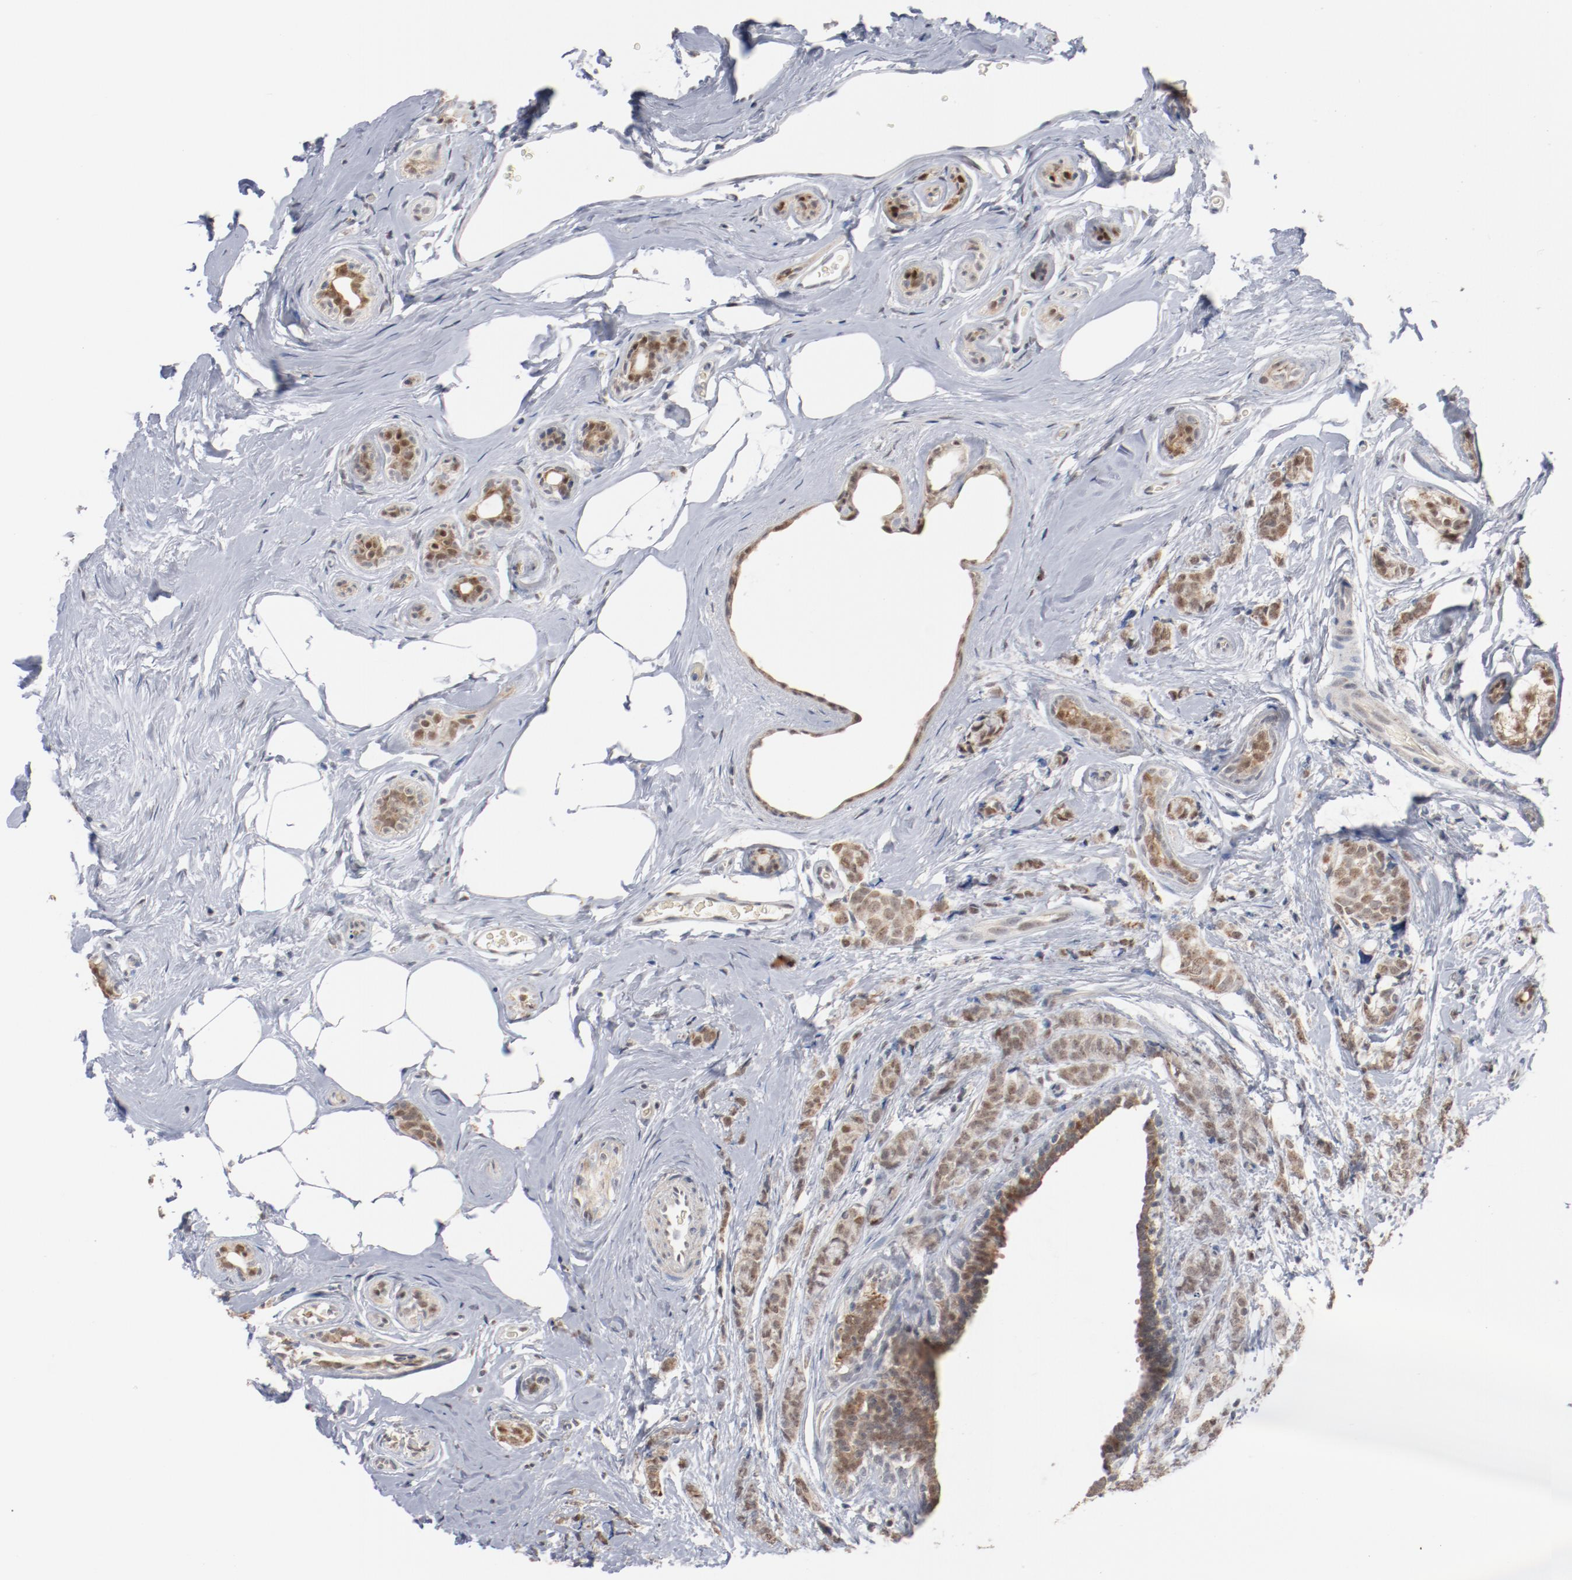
{"staining": {"intensity": "weak", "quantity": "25%-75%", "location": "nuclear"}, "tissue": "breast cancer", "cell_type": "Tumor cells", "image_type": "cancer", "snomed": [{"axis": "morphology", "description": "Lobular carcinoma"}, {"axis": "topography", "description": "Breast"}], "caption": "Protein expression analysis of human breast lobular carcinoma reveals weak nuclear expression in approximately 25%-75% of tumor cells.", "gene": "ERICH1", "patient": {"sex": "female", "age": 60}}